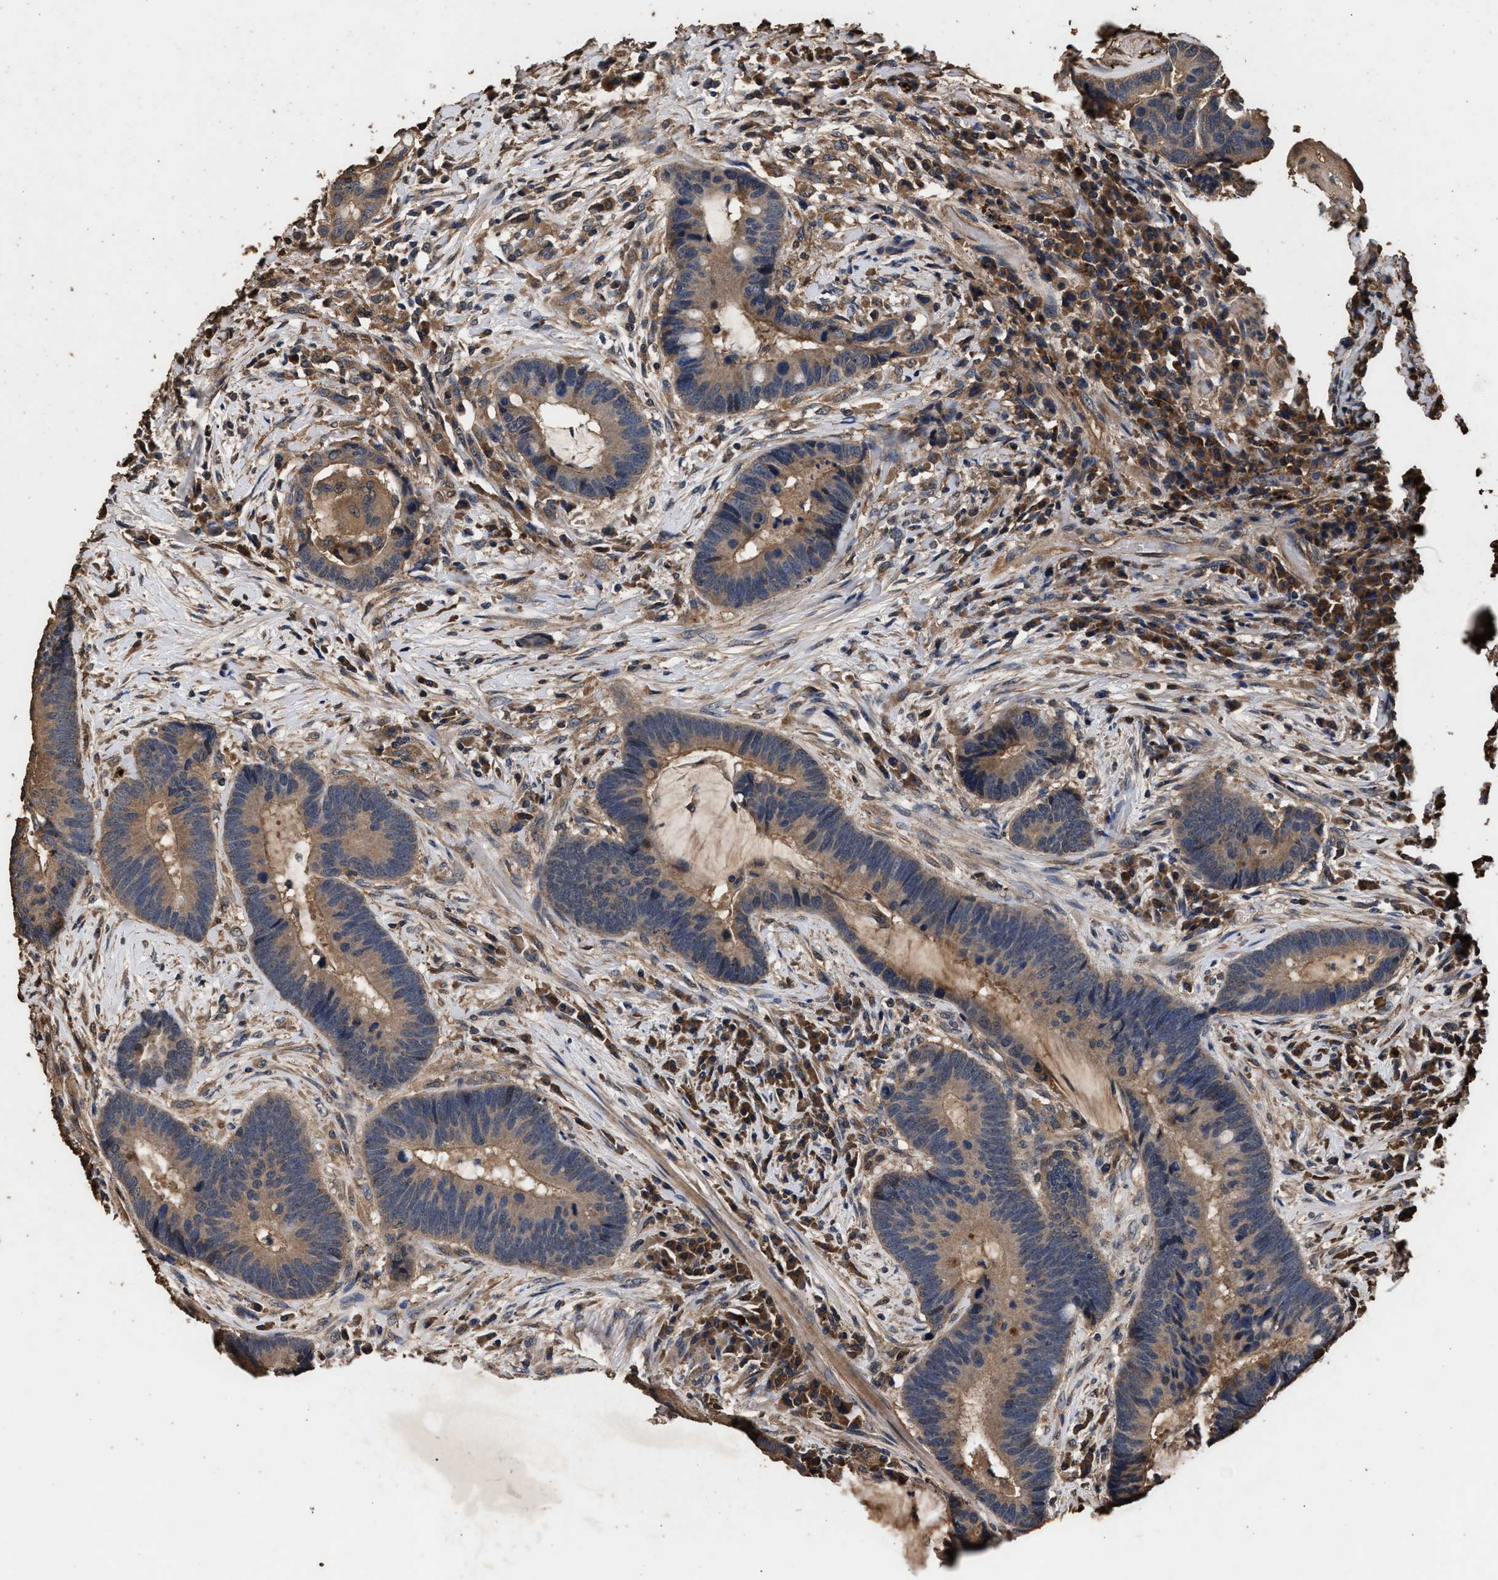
{"staining": {"intensity": "weak", "quantity": ">75%", "location": "cytoplasmic/membranous"}, "tissue": "colorectal cancer", "cell_type": "Tumor cells", "image_type": "cancer", "snomed": [{"axis": "morphology", "description": "Adenocarcinoma, NOS"}, {"axis": "topography", "description": "Rectum"}, {"axis": "topography", "description": "Anal"}], "caption": "A brown stain highlights weak cytoplasmic/membranous expression of a protein in colorectal adenocarcinoma tumor cells.", "gene": "KYAT1", "patient": {"sex": "female", "age": 89}}